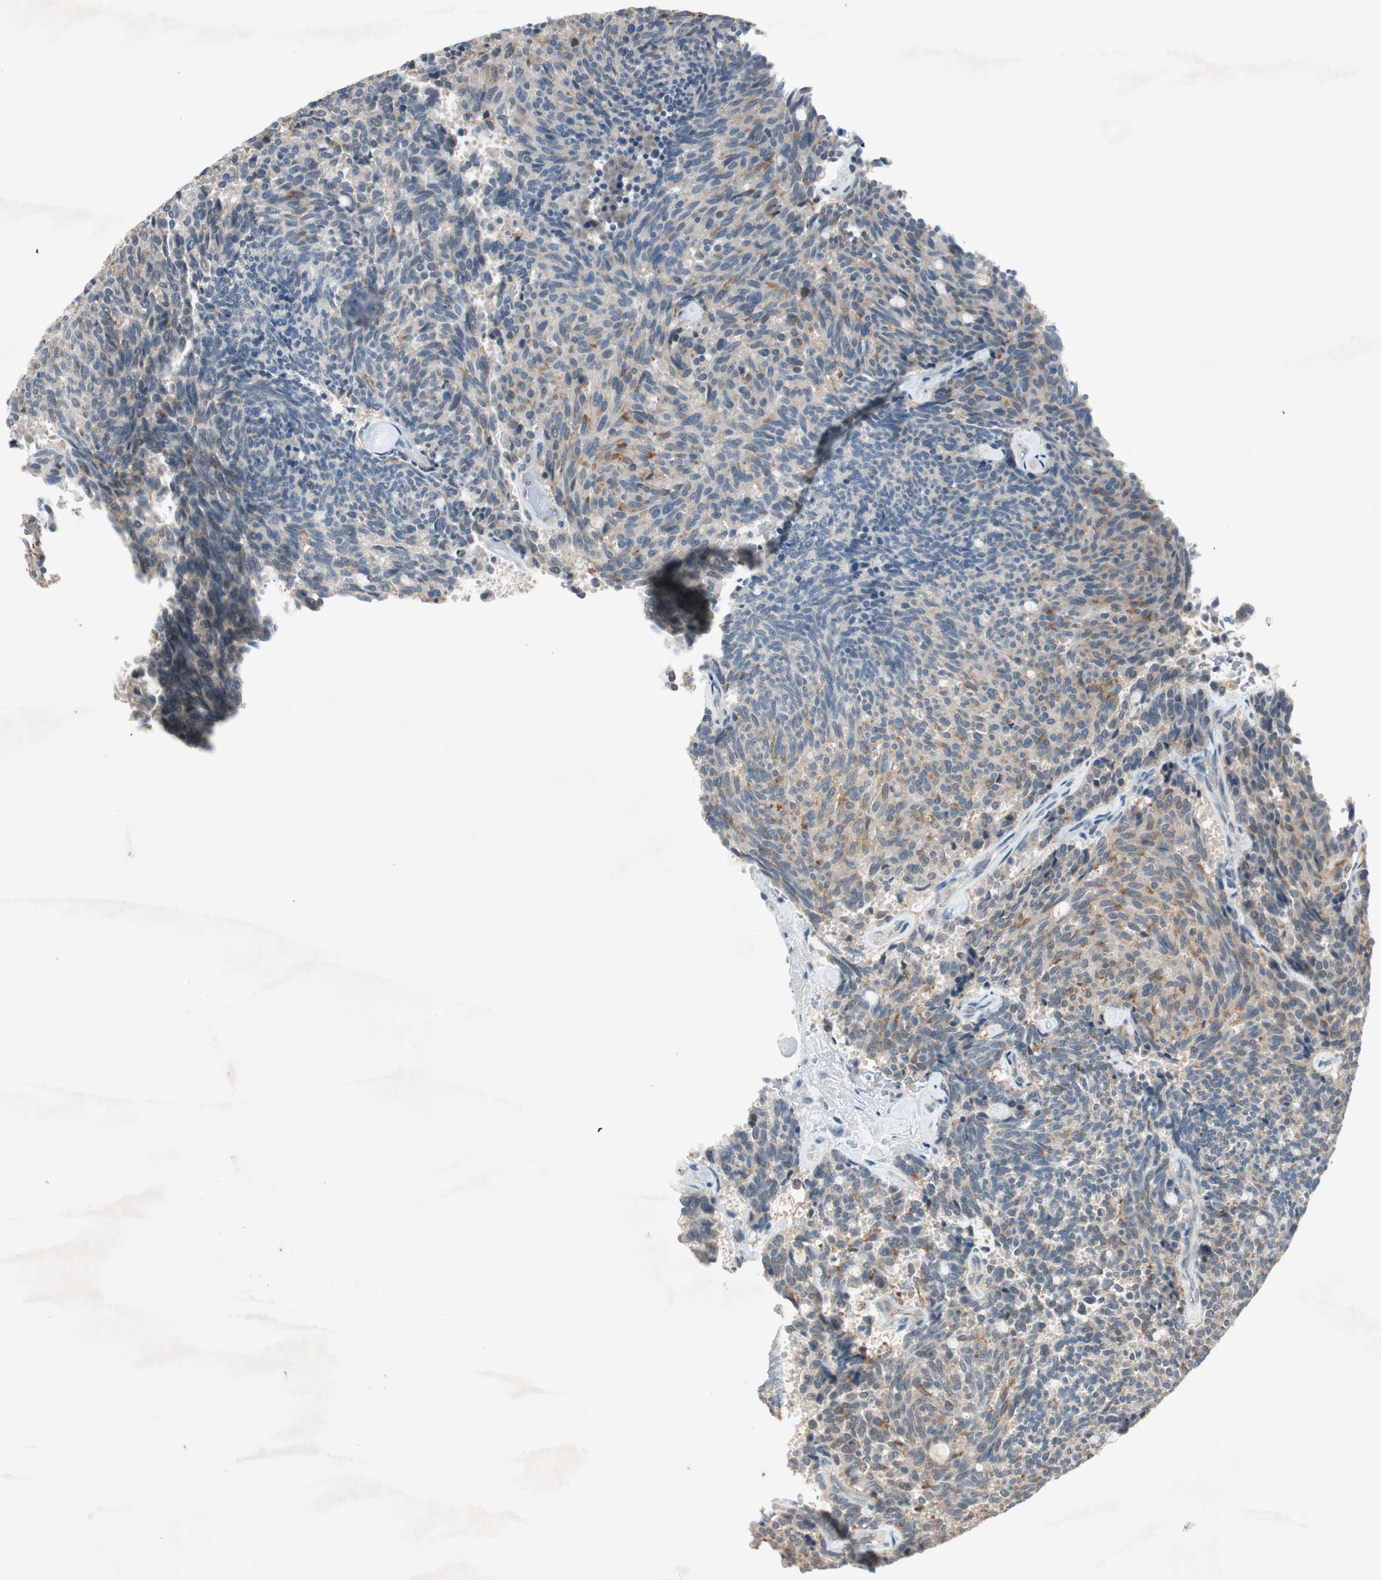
{"staining": {"intensity": "moderate", "quantity": "<25%", "location": "cytoplasmic/membranous"}, "tissue": "carcinoid", "cell_type": "Tumor cells", "image_type": "cancer", "snomed": [{"axis": "morphology", "description": "Carcinoid, malignant, NOS"}, {"axis": "topography", "description": "Pancreas"}], "caption": "Carcinoid stained with a brown dye demonstrates moderate cytoplasmic/membranous positive expression in approximately <25% of tumor cells.", "gene": "RNGTT", "patient": {"sex": "female", "age": 54}}